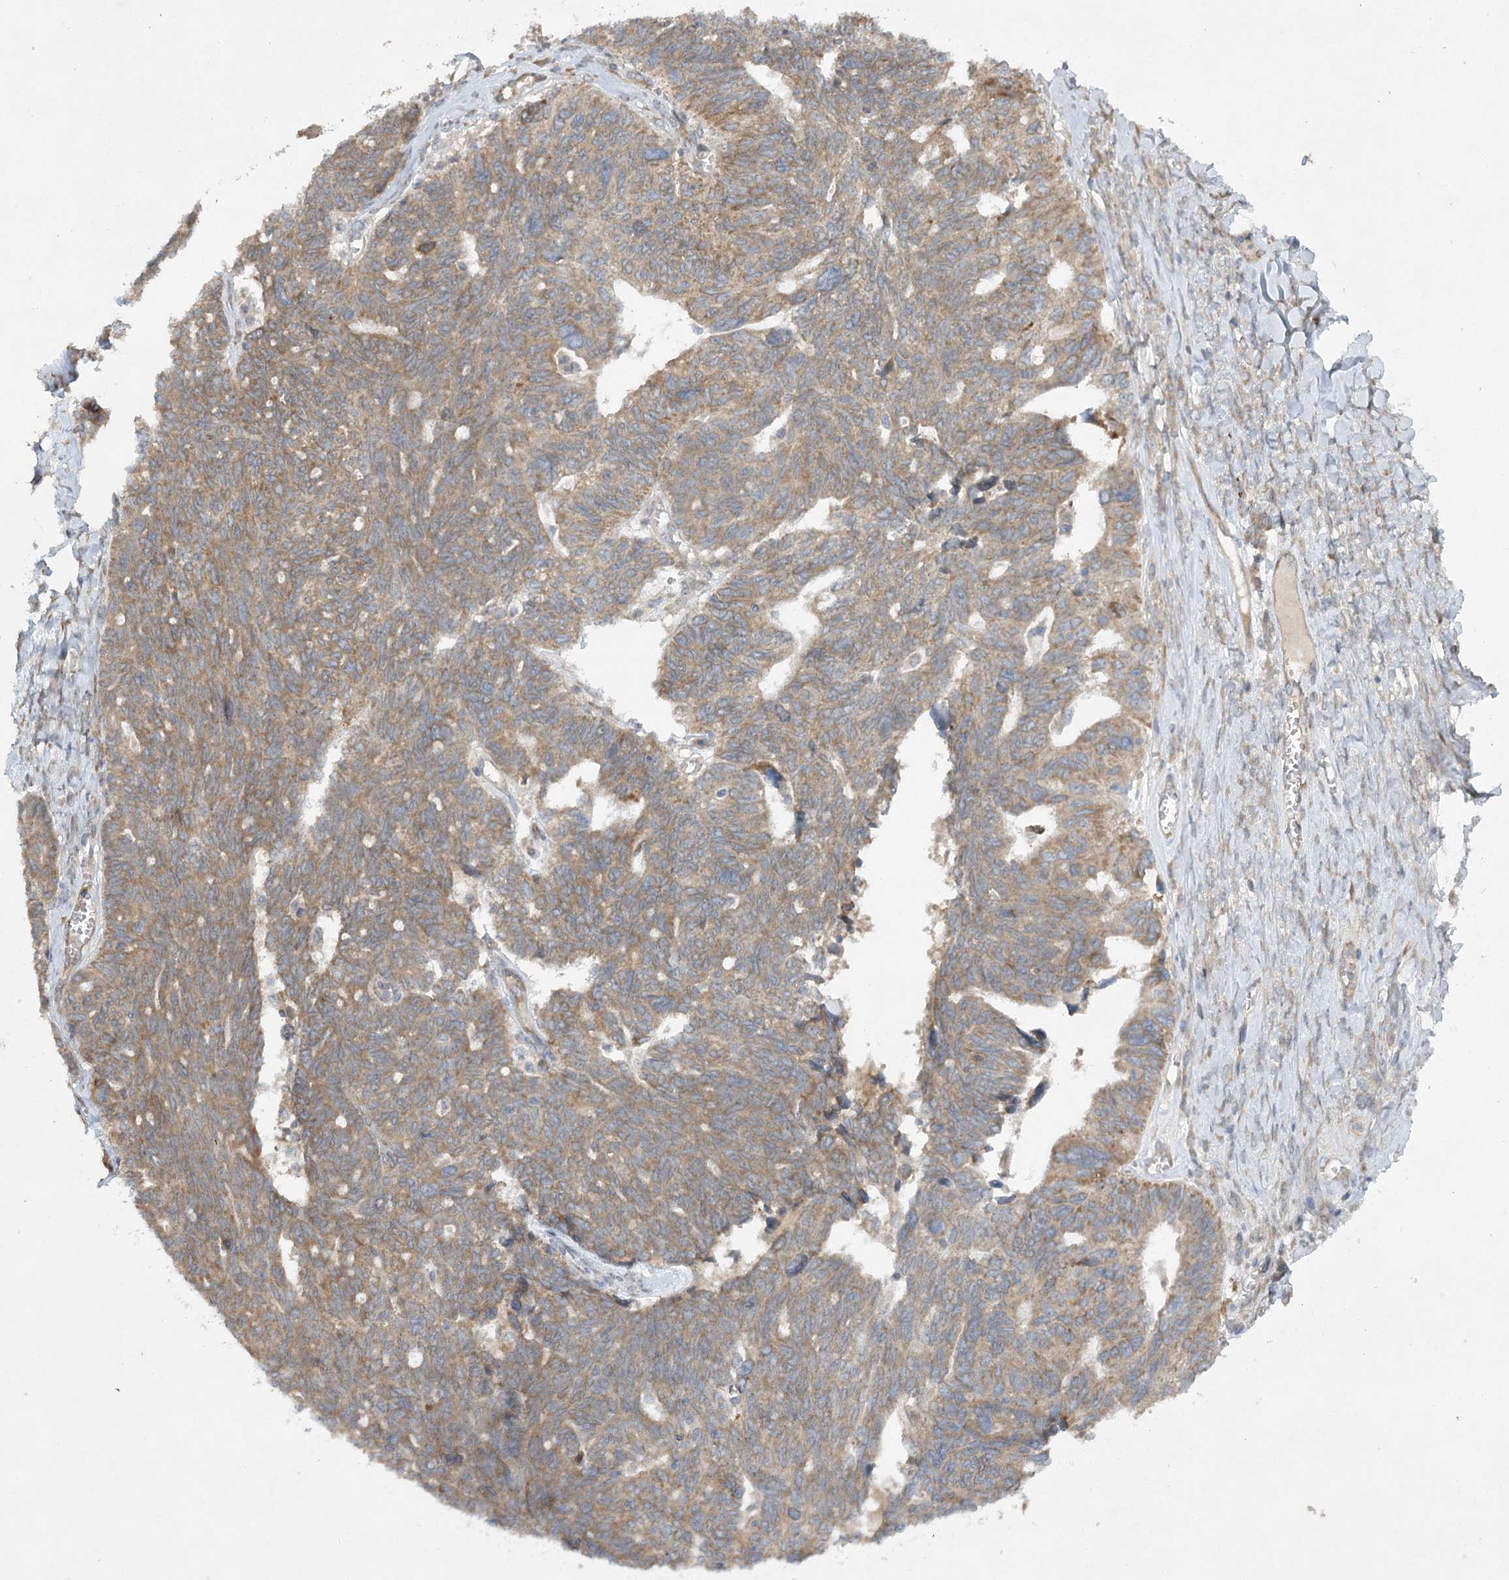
{"staining": {"intensity": "moderate", "quantity": ">75%", "location": "cytoplasmic/membranous"}, "tissue": "ovarian cancer", "cell_type": "Tumor cells", "image_type": "cancer", "snomed": [{"axis": "morphology", "description": "Cystadenocarcinoma, serous, NOS"}, {"axis": "topography", "description": "Ovary"}], "caption": "DAB (3,3'-diaminobenzidine) immunohistochemical staining of human ovarian cancer displays moderate cytoplasmic/membranous protein positivity in about >75% of tumor cells.", "gene": "TRAF3IP1", "patient": {"sex": "female", "age": 79}}